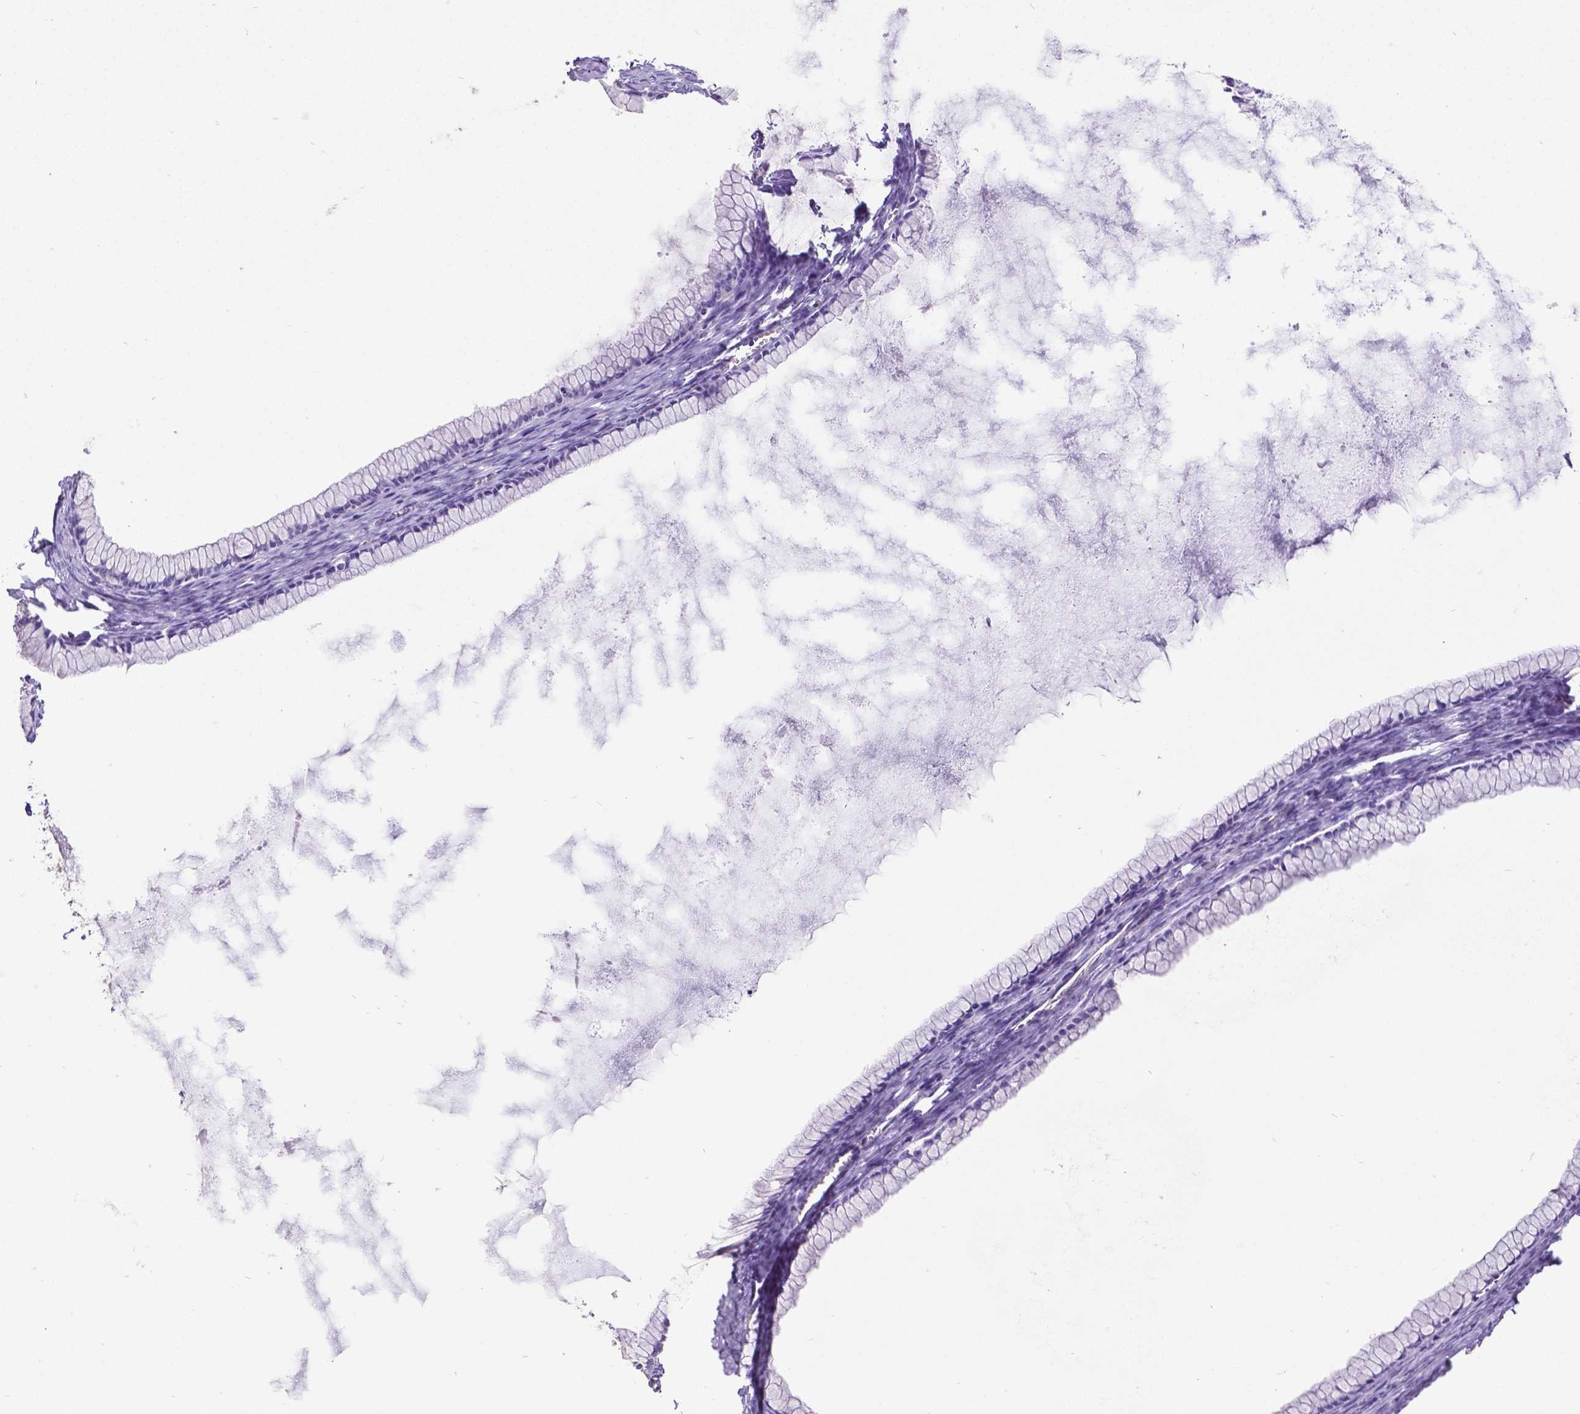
{"staining": {"intensity": "negative", "quantity": "none", "location": "none"}, "tissue": "ovarian cancer", "cell_type": "Tumor cells", "image_type": "cancer", "snomed": [{"axis": "morphology", "description": "Cystadenocarcinoma, mucinous, NOS"}, {"axis": "topography", "description": "Ovary"}], "caption": "Micrograph shows no significant protein positivity in tumor cells of ovarian mucinous cystadenocarcinoma.", "gene": "SATB2", "patient": {"sex": "female", "age": 41}}